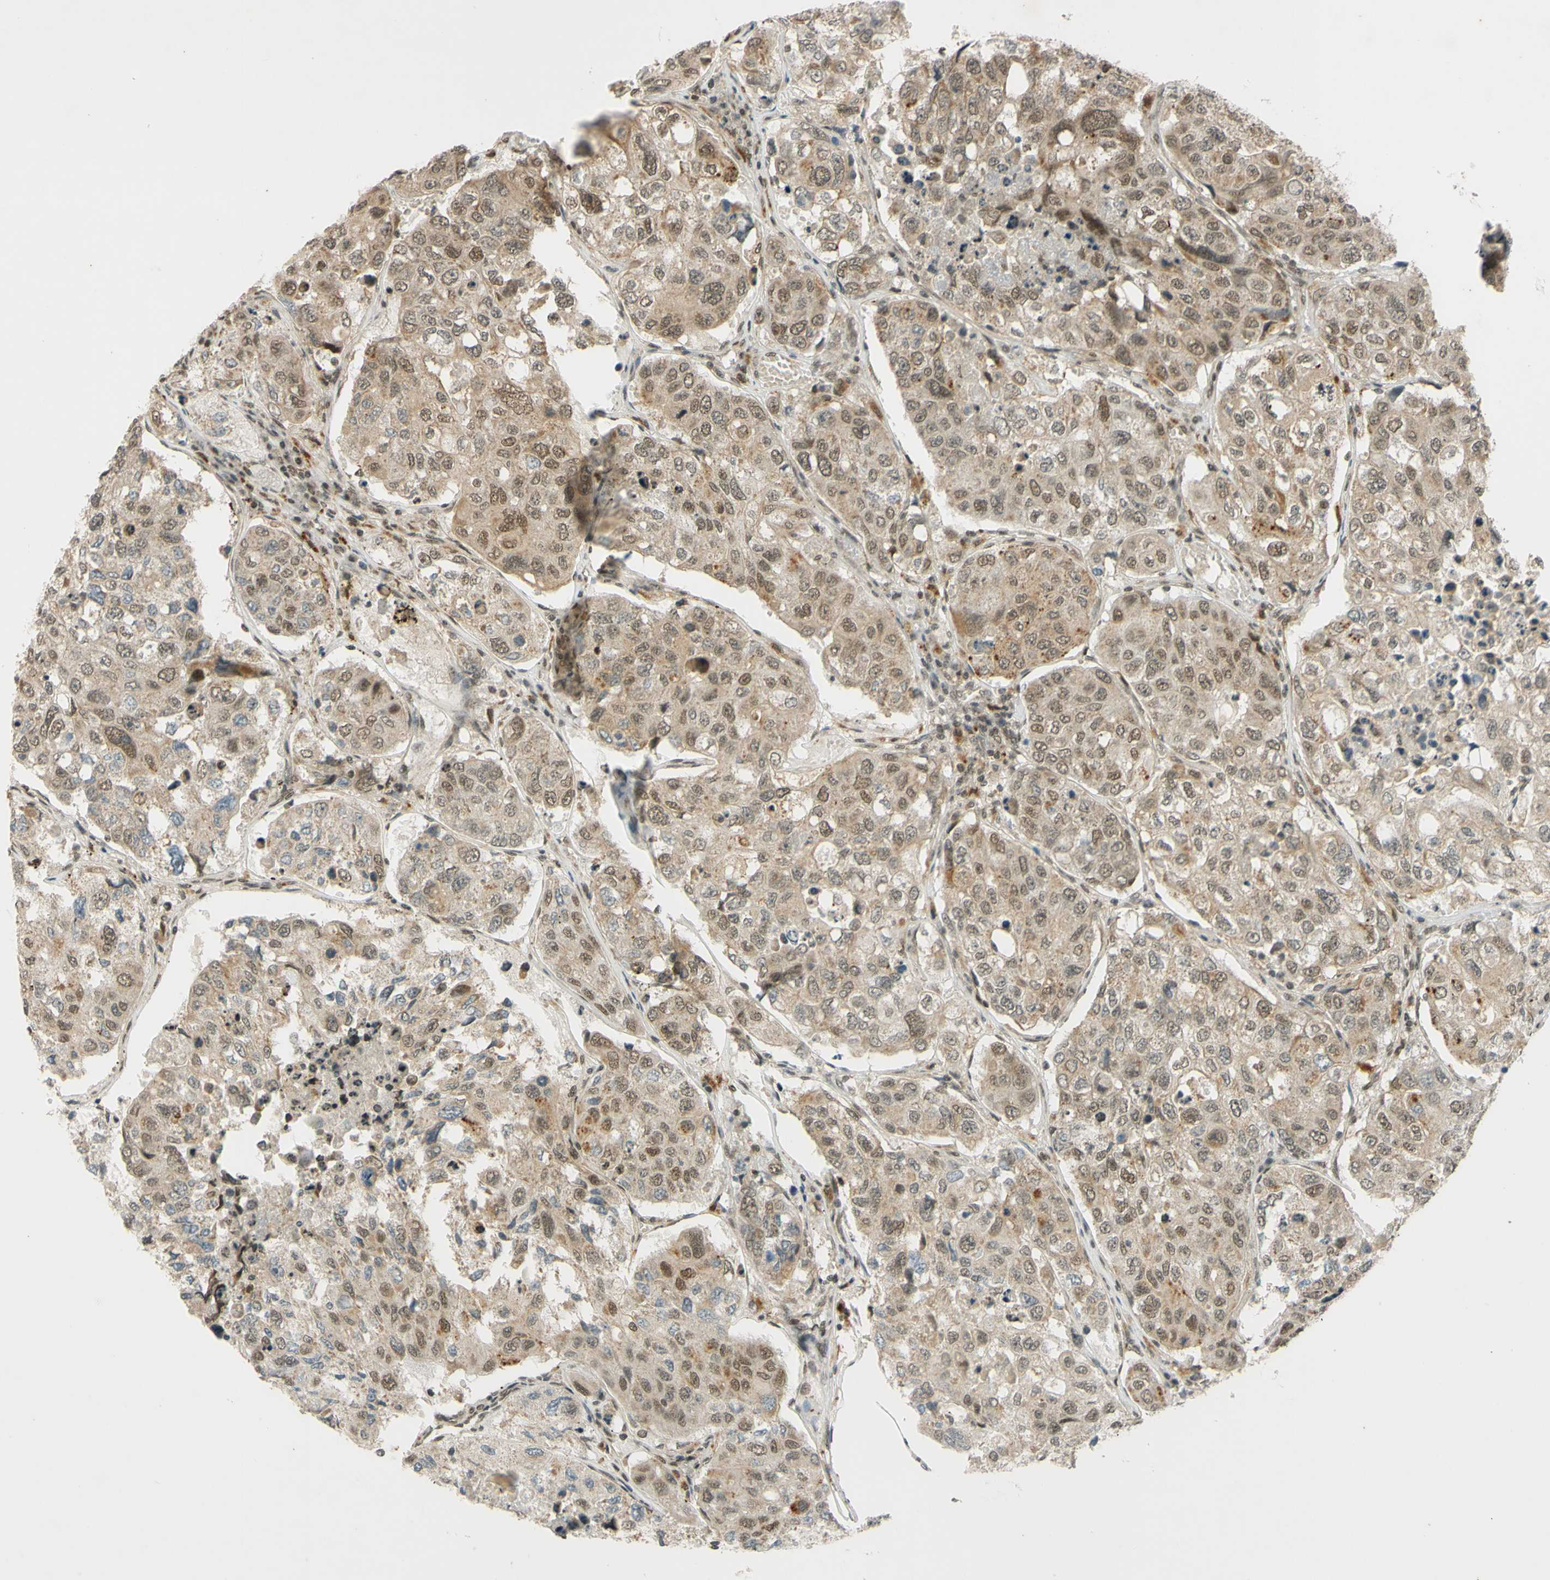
{"staining": {"intensity": "moderate", "quantity": ">75%", "location": "cytoplasmic/membranous,nuclear"}, "tissue": "urothelial cancer", "cell_type": "Tumor cells", "image_type": "cancer", "snomed": [{"axis": "morphology", "description": "Urothelial carcinoma, High grade"}, {"axis": "topography", "description": "Lymph node"}, {"axis": "topography", "description": "Urinary bladder"}], "caption": "Approximately >75% of tumor cells in human urothelial cancer reveal moderate cytoplasmic/membranous and nuclear protein expression as visualized by brown immunohistochemical staining.", "gene": "SMARCB1", "patient": {"sex": "male", "age": 51}}